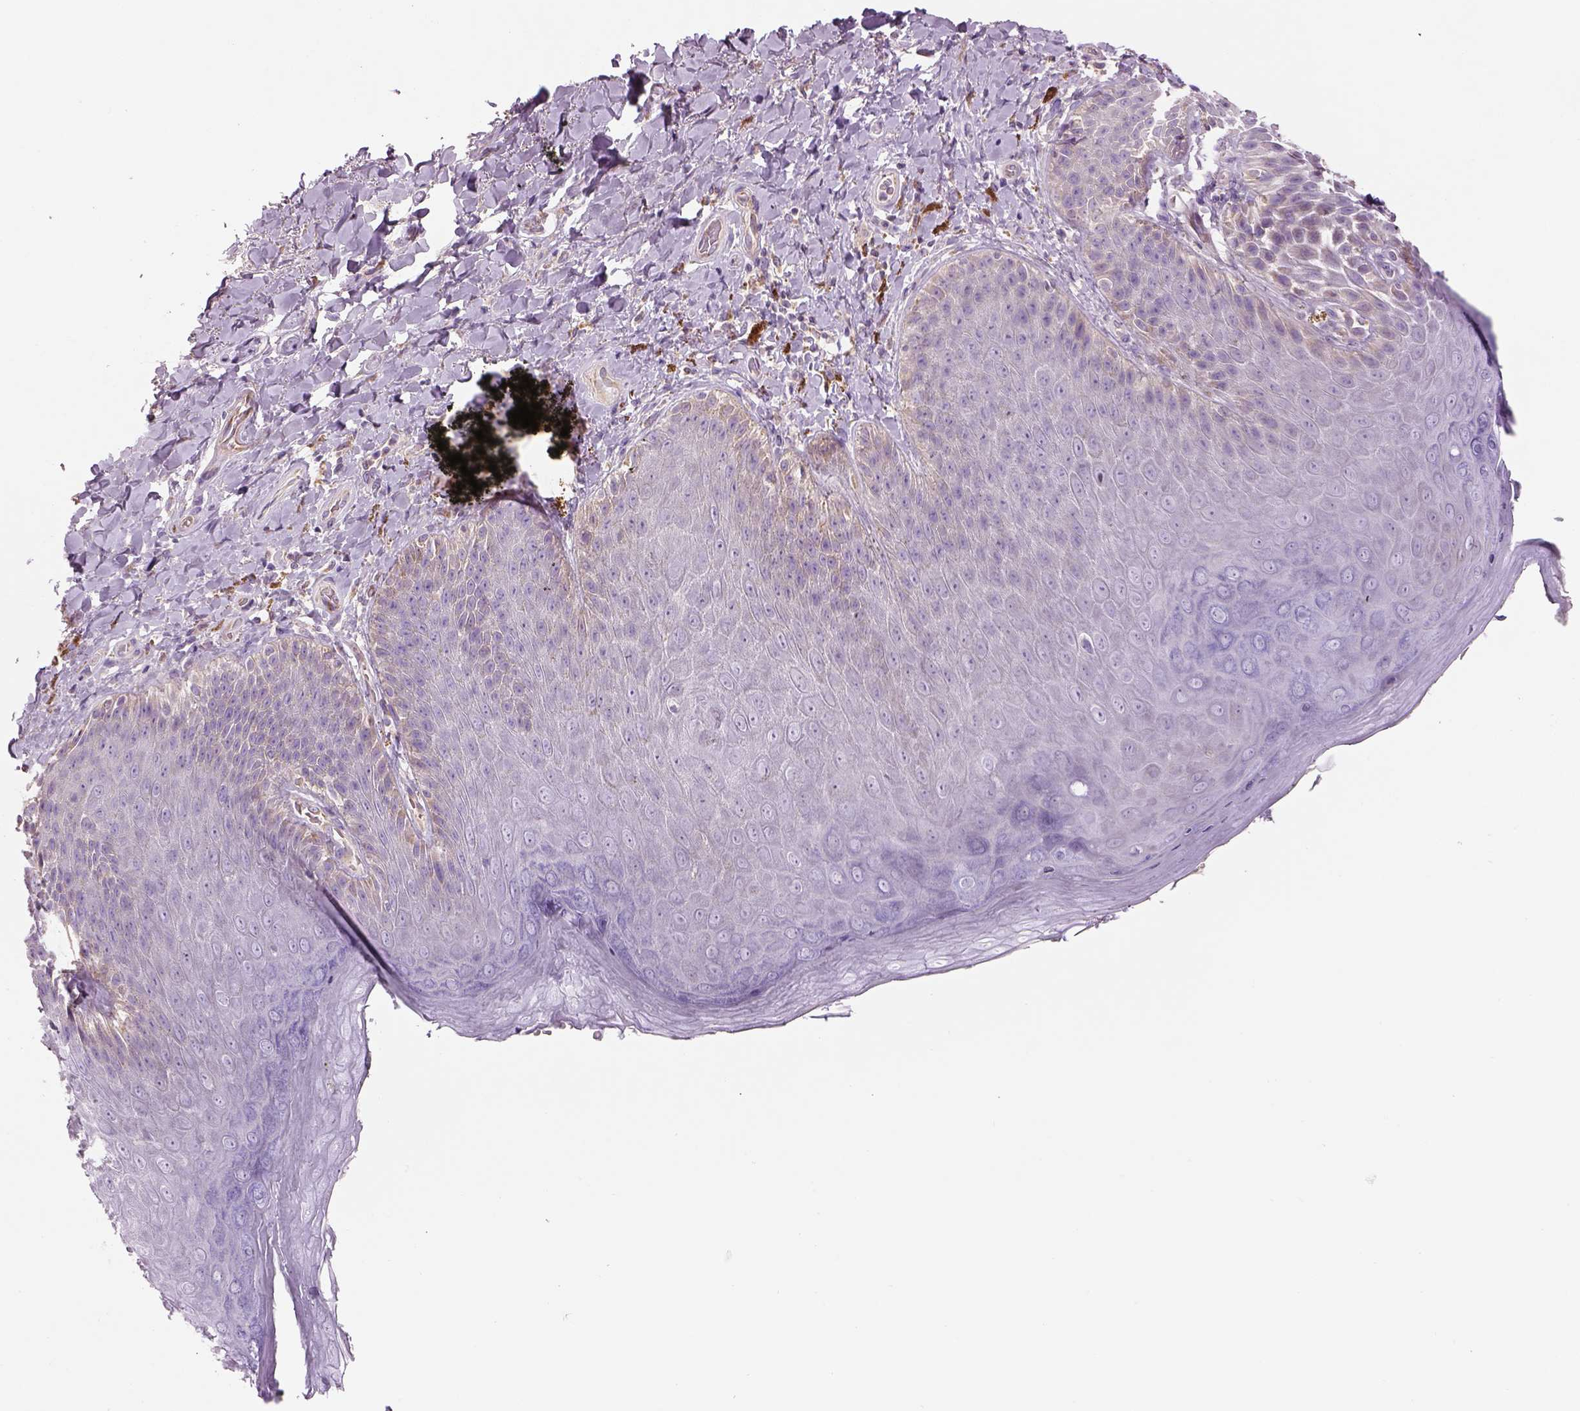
{"staining": {"intensity": "weak", "quantity": "<25%", "location": "cytoplasmic/membranous"}, "tissue": "skin", "cell_type": "Epidermal cells", "image_type": "normal", "snomed": [{"axis": "morphology", "description": "Normal tissue, NOS"}, {"axis": "topography", "description": "Anal"}], "caption": "The image displays no significant positivity in epidermal cells of skin.", "gene": "IFT52", "patient": {"sex": "male", "age": 53}}